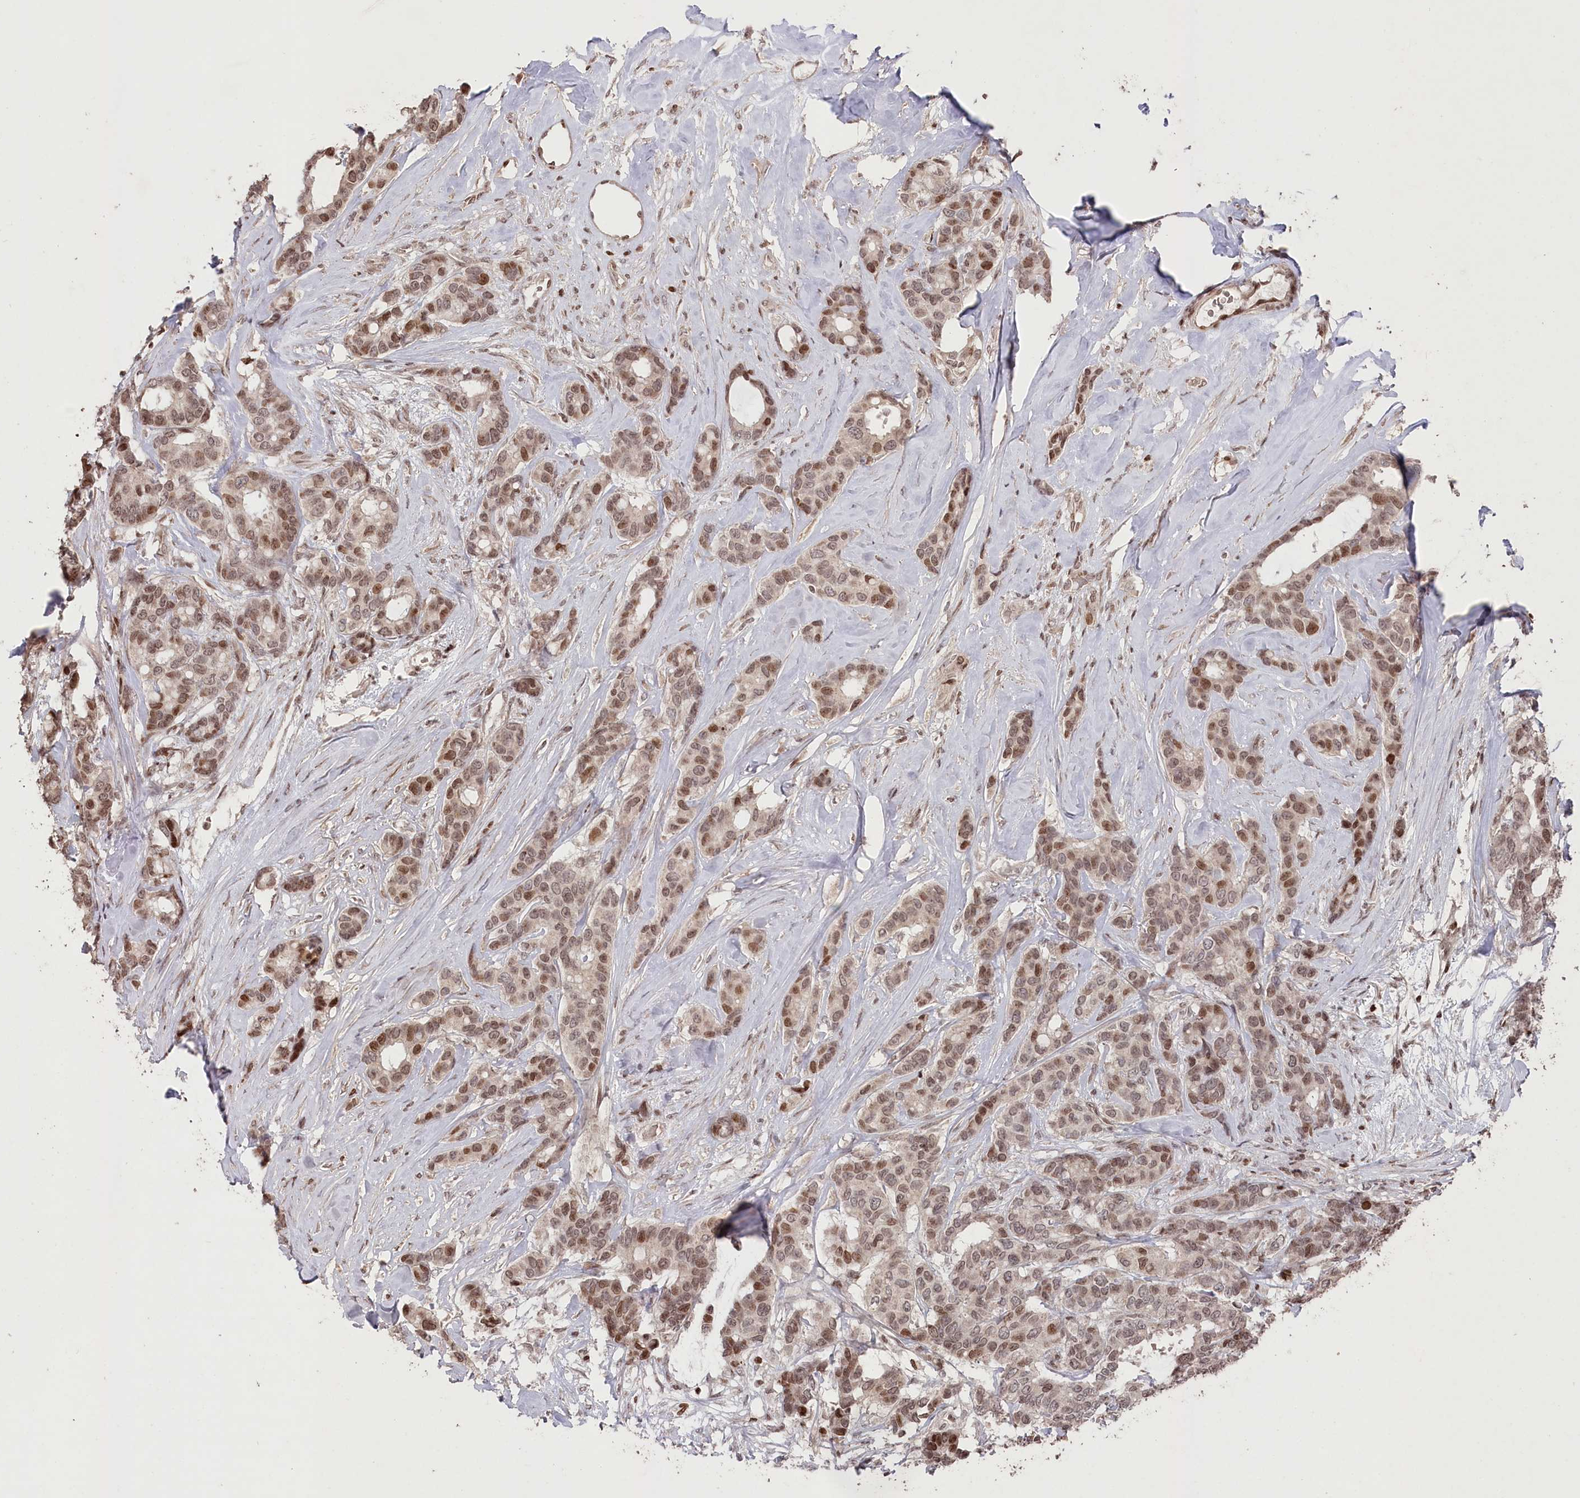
{"staining": {"intensity": "moderate", "quantity": ">75%", "location": "nuclear"}, "tissue": "breast cancer", "cell_type": "Tumor cells", "image_type": "cancer", "snomed": [{"axis": "morphology", "description": "Duct carcinoma"}, {"axis": "topography", "description": "Breast"}], "caption": "Infiltrating ductal carcinoma (breast) stained with a protein marker reveals moderate staining in tumor cells.", "gene": "CCSER2", "patient": {"sex": "female", "age": 87}}